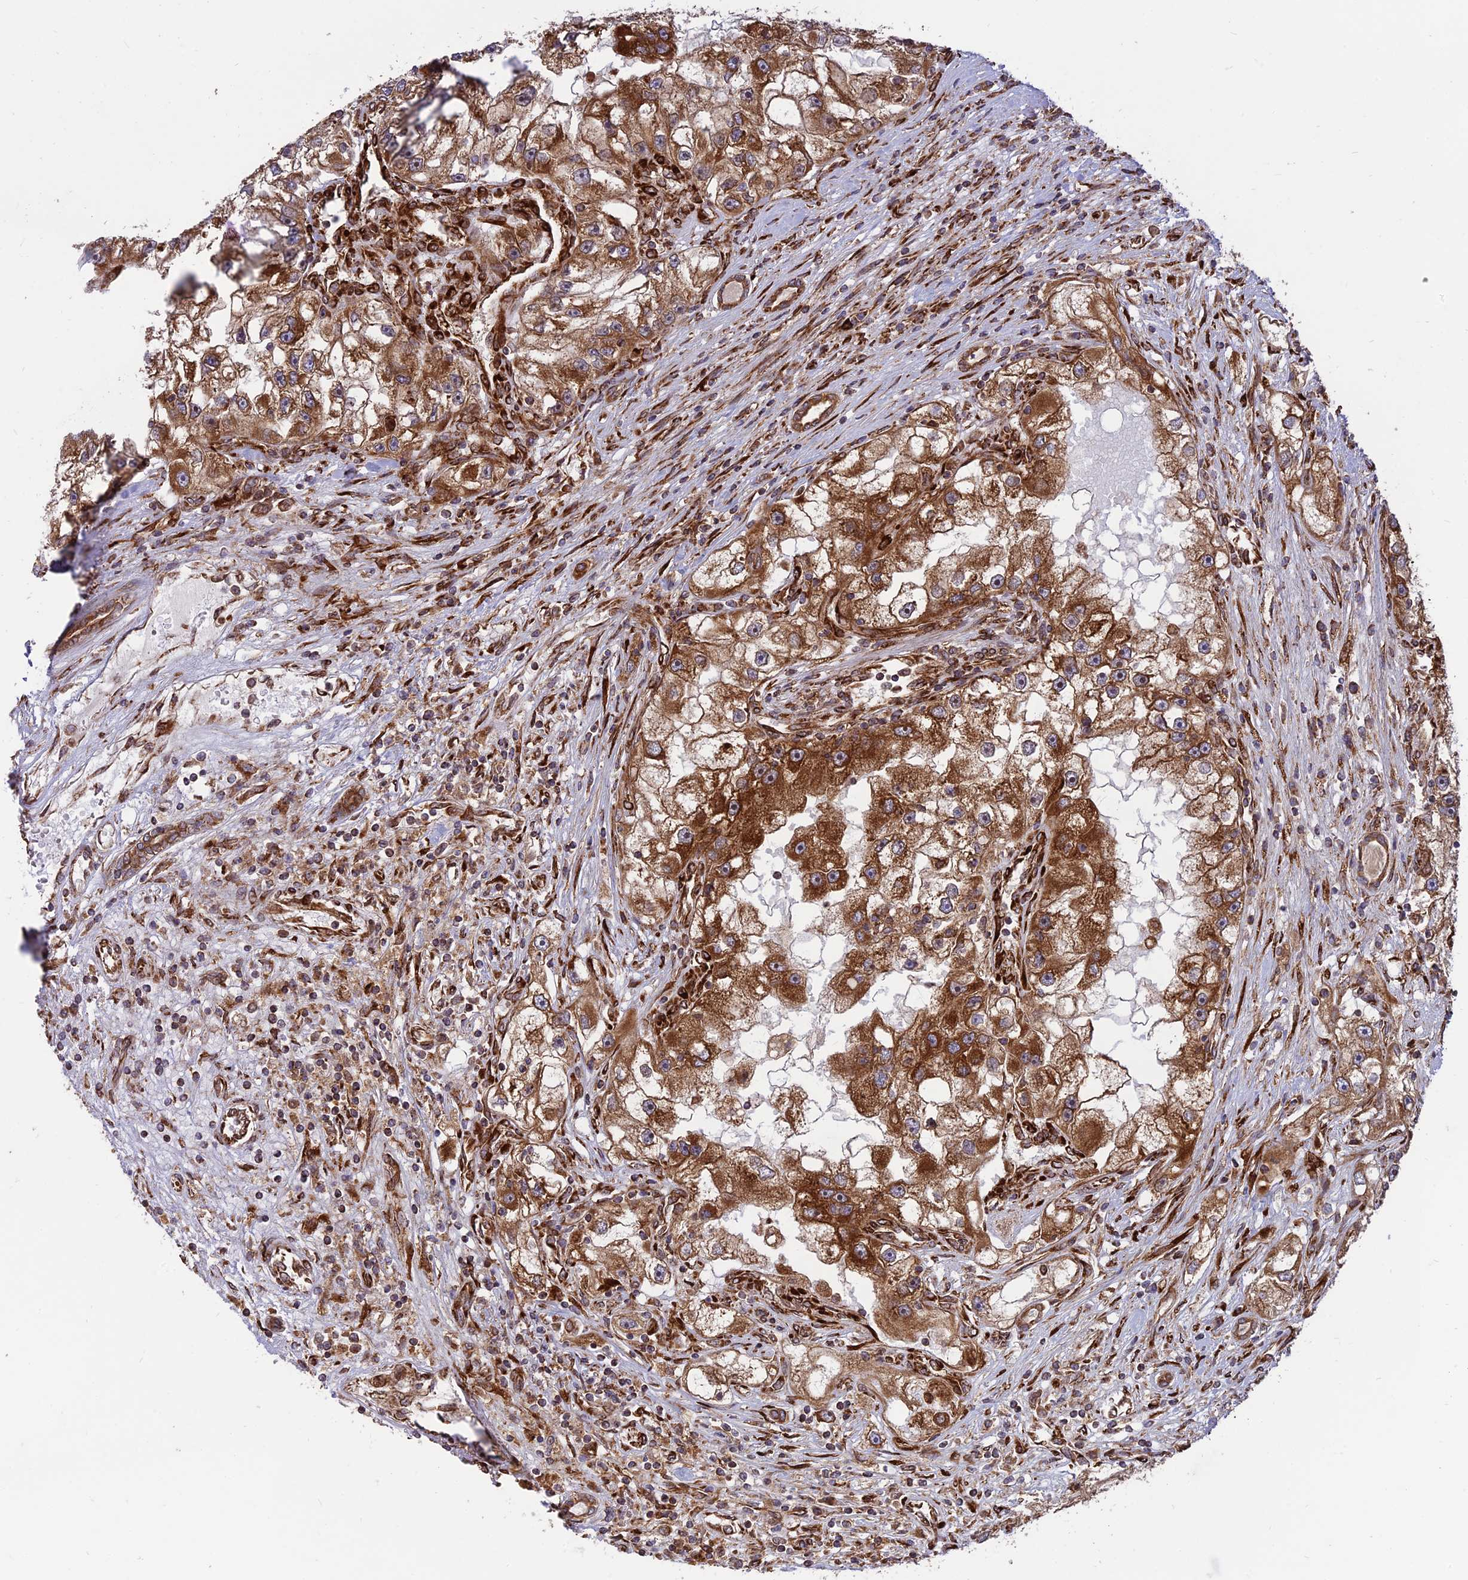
{"staining": {"intensity": "strong", "quantity": ">75%", "location": "cytoplasmic/membranous"}, "tissue": "renal cancer", "cell_type": "Tumor cells", "image_type": "cancer", "snomed": [{"axis": "morphology", "description": "Adenocarcinoma, NOS"}, {"axis": "topography", "description": "Kidney"}], "caption": "Strong cytoplasmic/membranous expression is identified in about >75% of tumor cells in renal cancer (adenocarcinoma).", "gene": "CRTAP", "patient": {"sex": "male", "age": 63}}